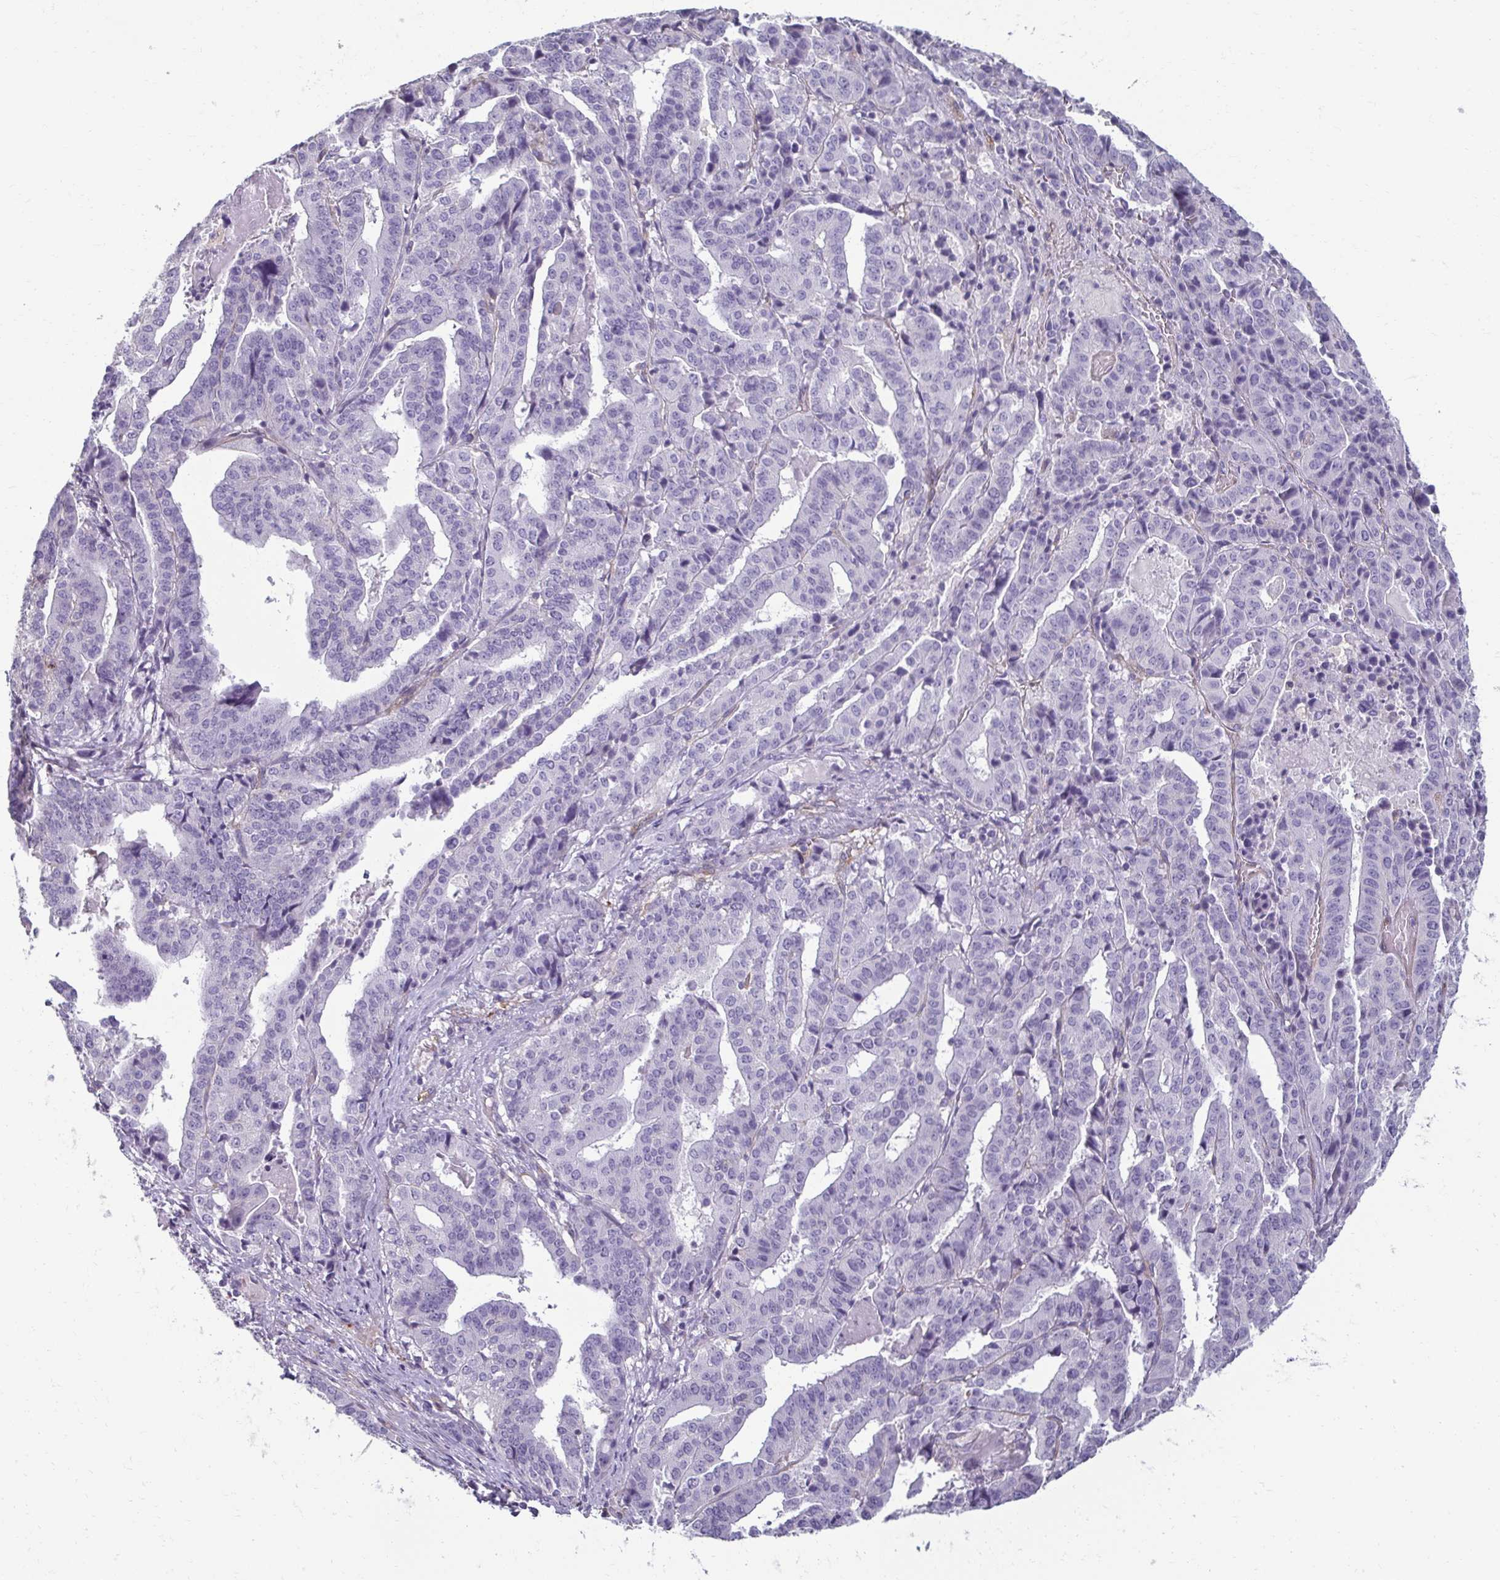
{"staining": {"intensity": "negative", "quantity": "none", "location": "none"}, "tissue": "stomach cancer", "cell_type": "Tumor cells", "image_type": "cancer", "snomed": [{"axis": "morphology", "description": "Adenocarcinoma, NOS"}, {"axis": "topography", "description": "Stomach"}], "caption": "Tumor cells are negative for brown protein staining in adenocarcinoma (stomach).", "gene": "PDE2A", "patient": {"sex": "male", "age": 48}}